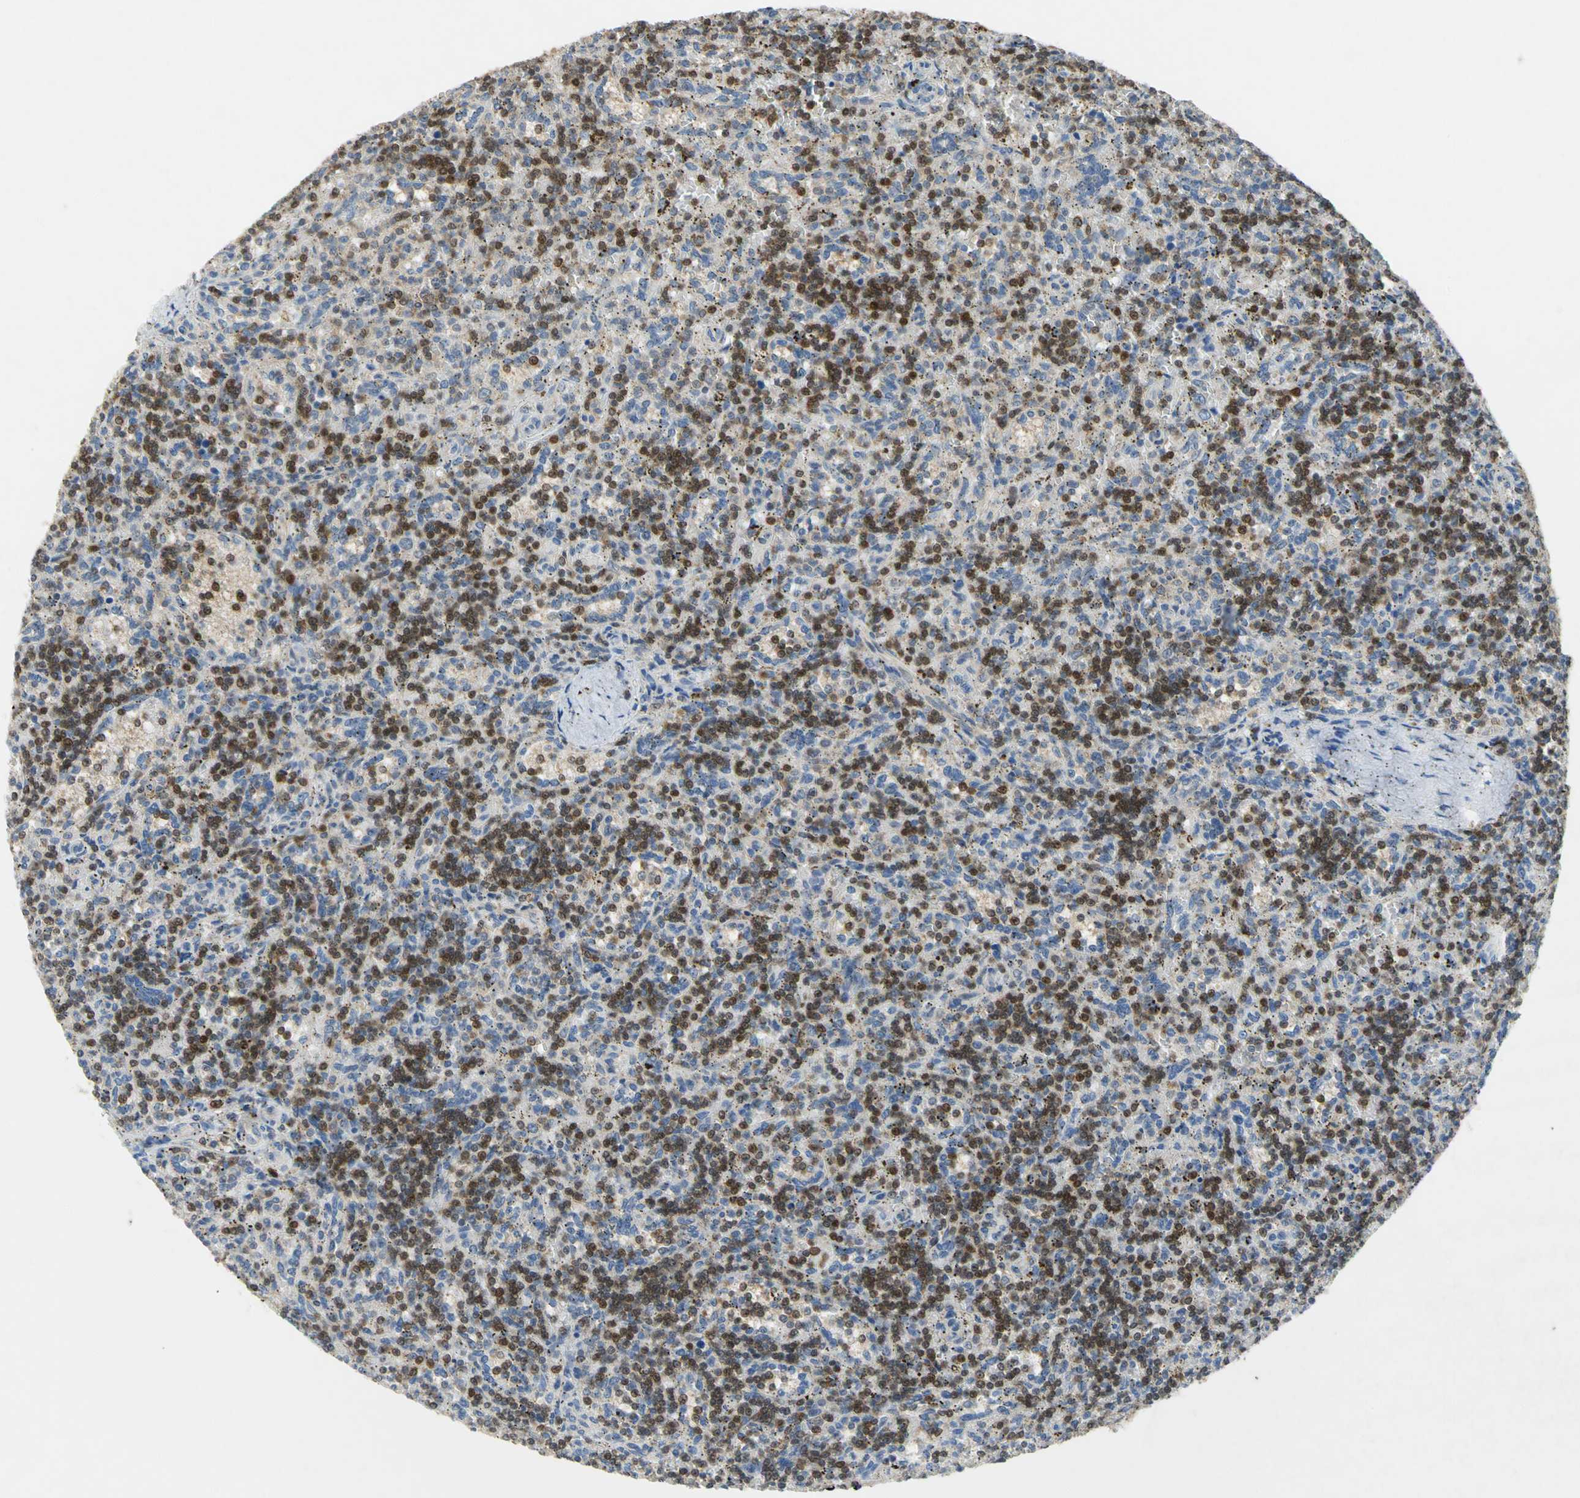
{"staining": {"intensity": "strong", "quantity": "25%-75%", "location": "nuclear"}, "tissue": "lymphoma", "cell_type": "Tumor cells", "image_type": "cancer", "snomed": [{"axis": "morphology", "description": "Malignant lymphoma, non-Hodgkin's type, Low grade"}, {"axis": "topography", "description": "Spleen"}], "caption": "Tumor cells reveal high levels of strong nuclear expression in approximately 25%-75% of cells in human malignant lymphoma, non-Hodgkin's type (low-grade).", "gene": "PPIA", "patient": {"sex": "male", "age": 73}}